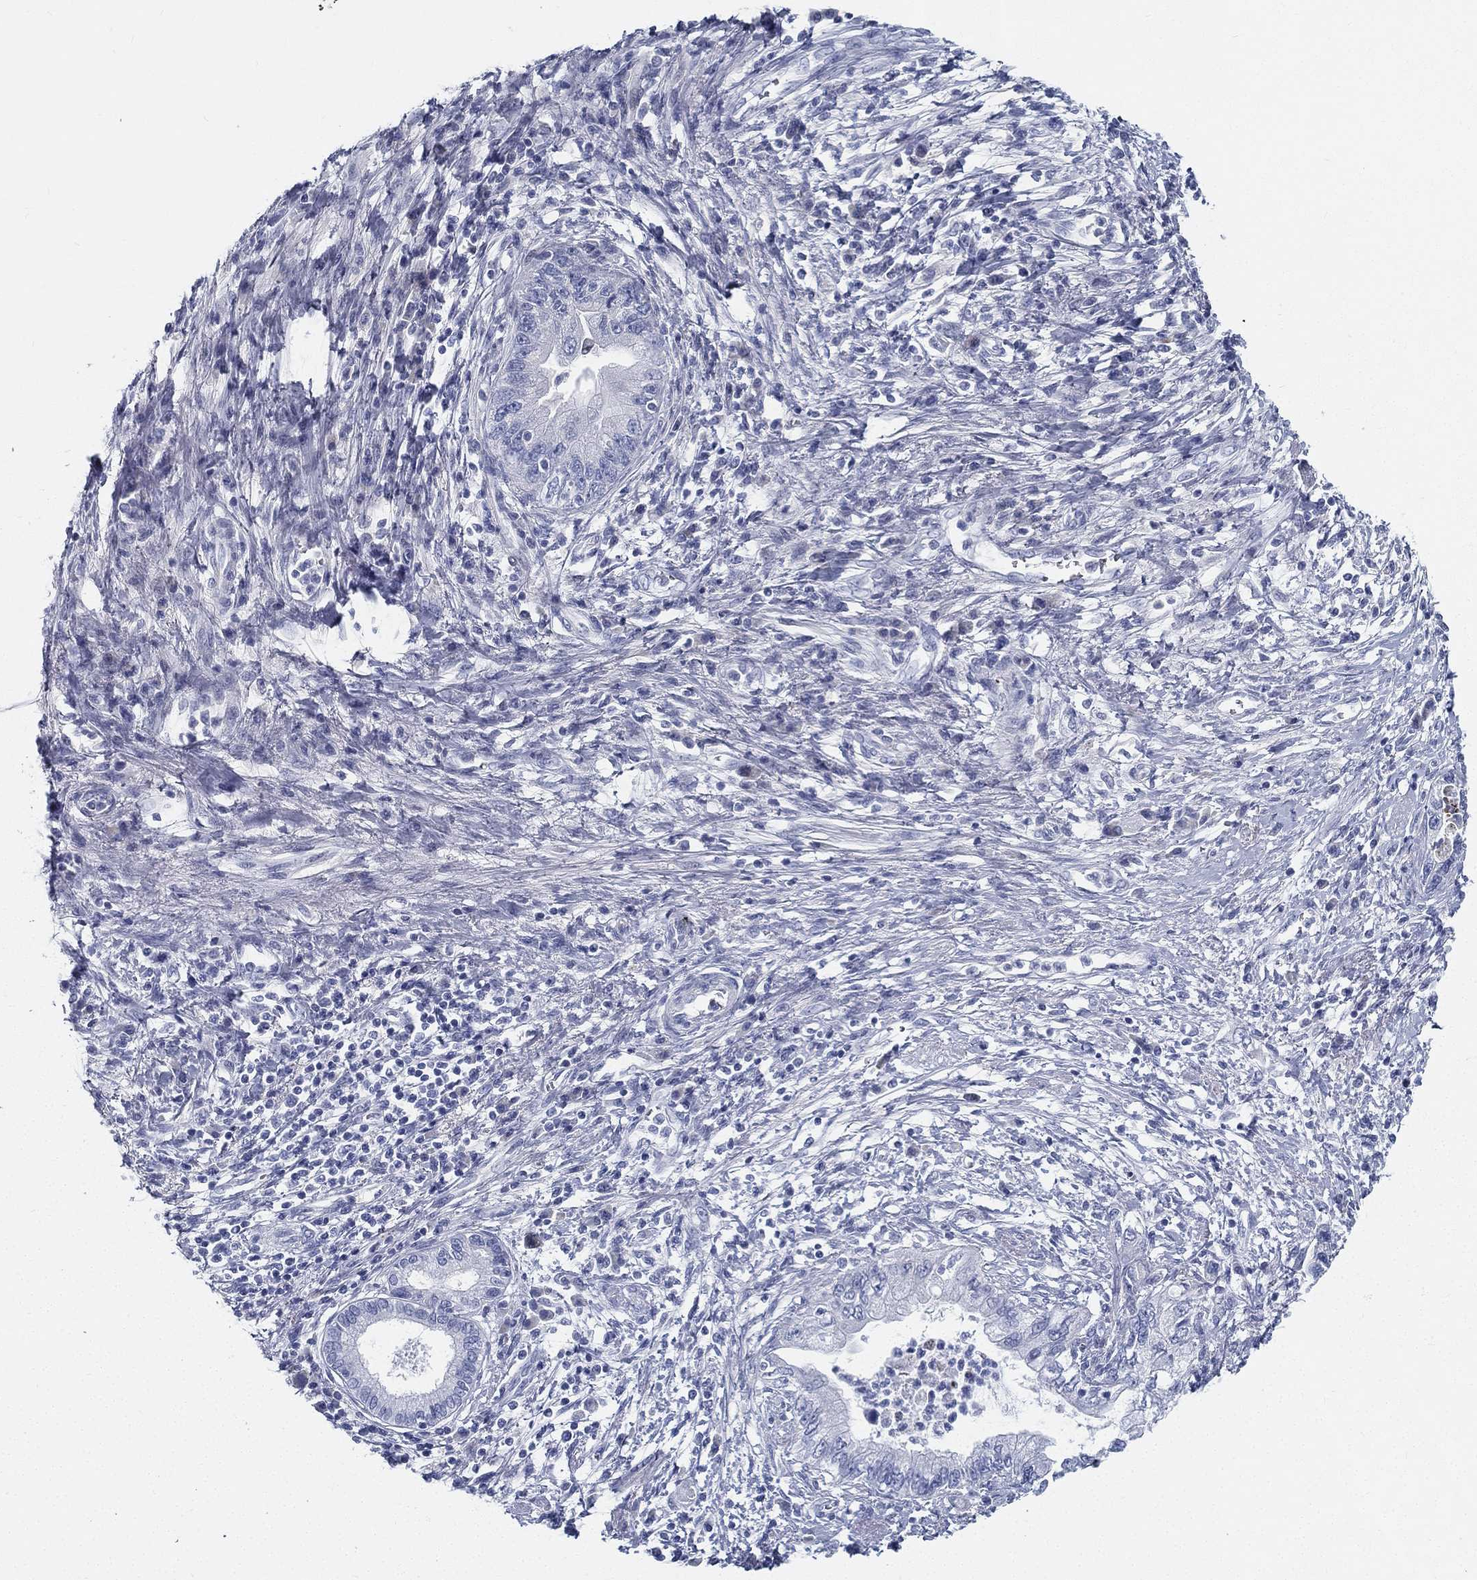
{"staining": {"intensity": "negative", "quantity": "none", "location": "none"}, "tissue": "pancreatic cancer", "cell_type": "Tumor cells", "image_type": "cancer", "snomed": [{"axis": "morphology", "description": "Adenocarcinoma, NOS"}, {"axis": "topography", "description": "Pancreas"}], "caption": "High magnification brightfield microscopy of adenocarcinoma (pancreatic) stained with DAB (brown) and counterstained with hematoxylin (blue): tumor cells show no significant positivity.", "gene": "SPPL2C", "patient": {"sex": "female", "age": 73}}